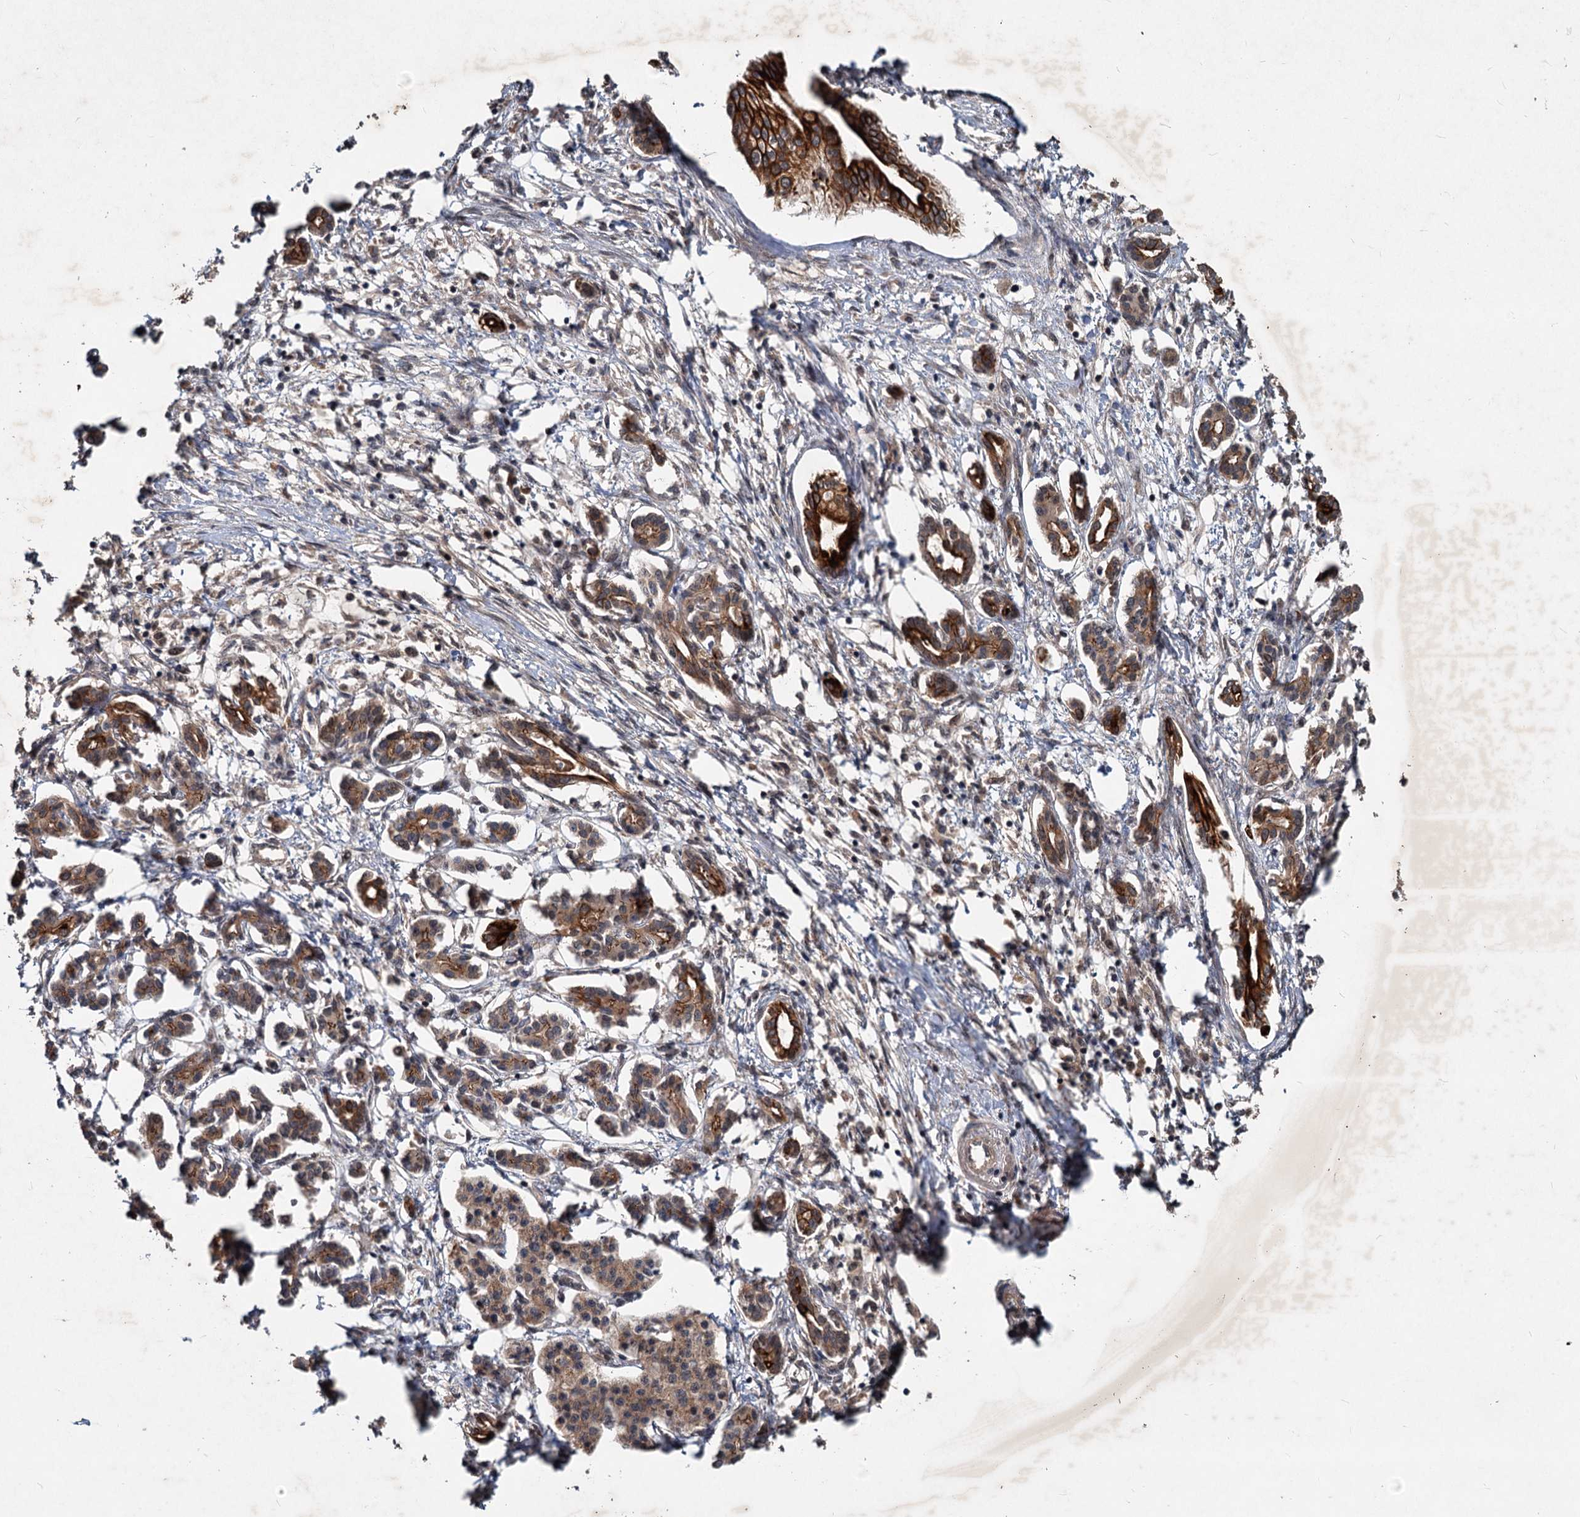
{"staining": {"intensity": "strong", "quantity": ">75%", "location": "cytoplasmic/membranous"}, "tissue": "pancreatic cancer", "cell_type": "Tumor cells", "image_type": "cancer", "snomed": [{"axis": "morphology", "description": "Adenocarcinoma, NOS"}, {"axis": "topography", "description": "Pancreas"}], "caption": "IHC micrograph of human pancreatic cancer stained for a protein (brown), which displays high levels of strong cytoplasmic/membranous positivity in about >75% of tumor cells.", "gene": "RITA1", "patient": {"sex": "female", "age": 50}}